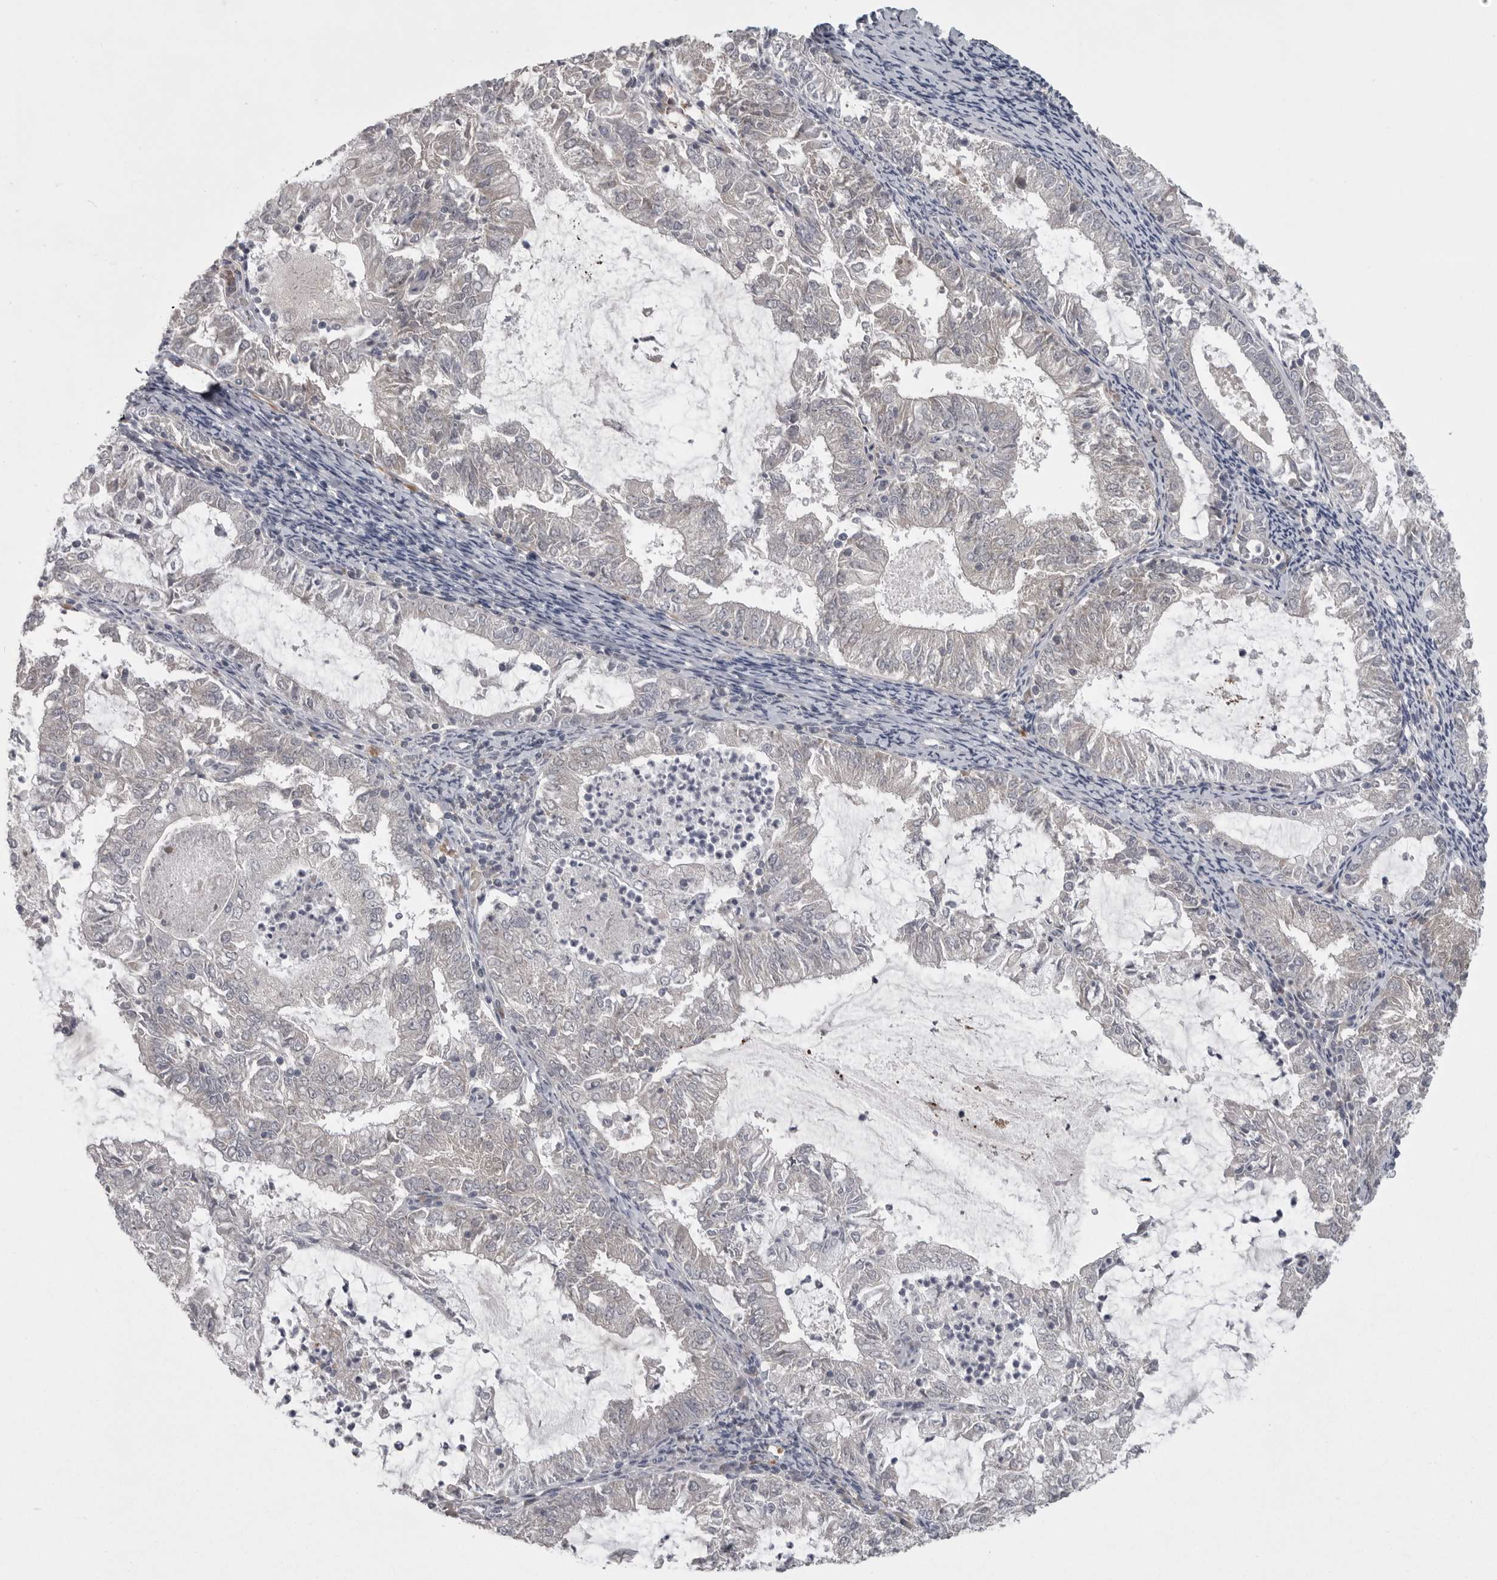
{"staining": {"intensity": "negative", "quantity": "none", "location": "none"}, "tissue": "endometrial cancer", "cell_type": "Tumor cells", "image_type": "cancer", "snomed": [{"axis": "morphology", "description": "Adenocarcinoma, NOS"}, {"axis": "topography", "description": "Endometrium"}], "caption": "High power microscopy image of an immunohistochemistry (IHC) image of adenocarcinoma (endometrial), revealing no significant staining in tumor cells. Brightfield microscopy of immunohistochemistry stained with DAB (3,3'-diaminobenzidine) (brown) and hematoxylin (blue), captured at high magnification.", "gene": "PHF13", "patient": {"sex": "female", "age": 57}}